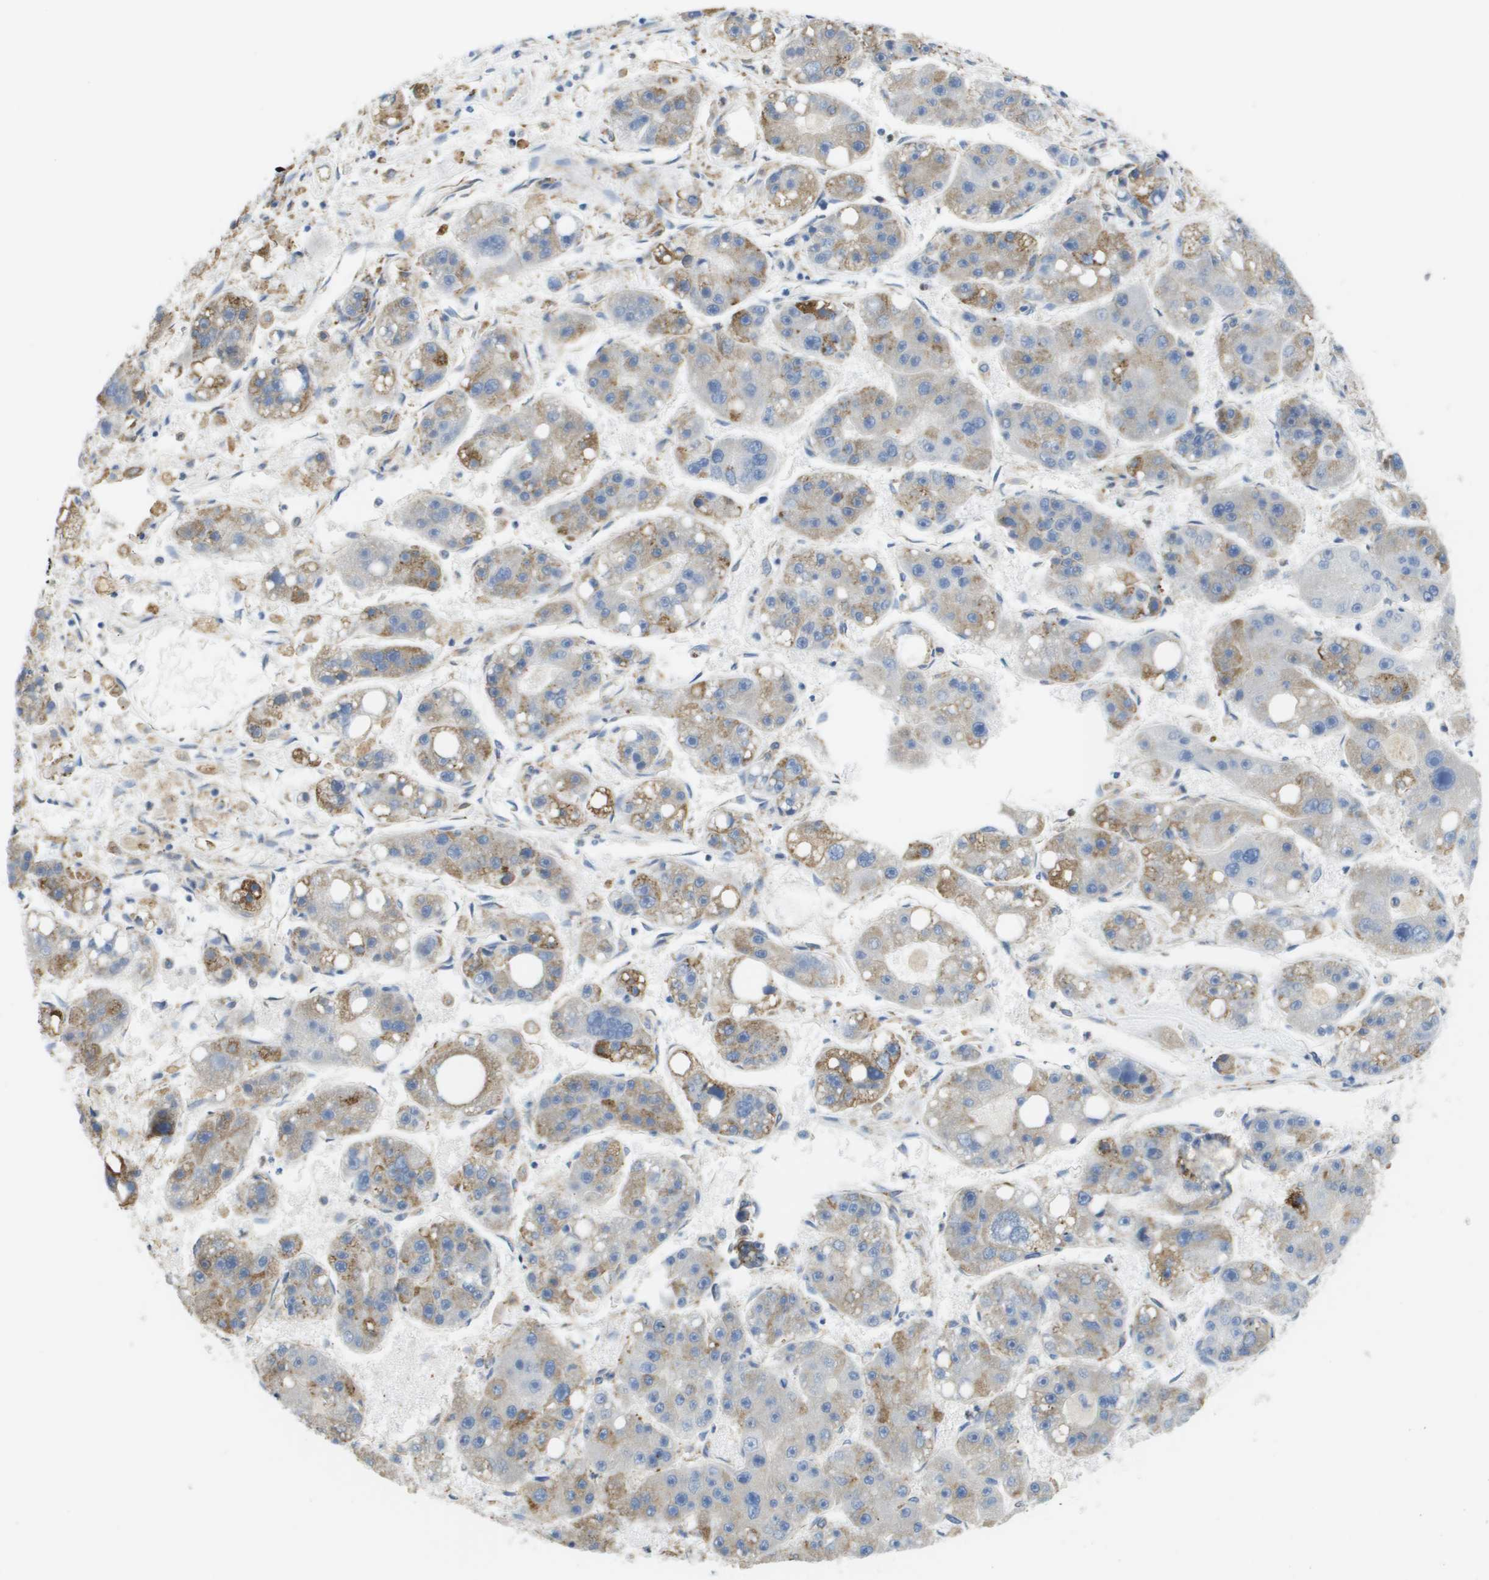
{"staining": {"intensity": "weak", "quantity": "25%-75%", "location": "cytoplasmic/membranous"}, "tissue": "liver cancer", "cell_type": "Tumor cells", "image_type": "cancer", "snomed": [{"axis": "morphology", "description": "Carcinoma, Hepatocellular, NOS"}, {"axis": "topography", "description": "Liver"}], "caption": "High-magnification brightfield microscopy of liver cancer (hepatocellular carcinoma) stained with DAB (3,3'-diaminobenzidine) (brown) and counterstained with hematoxylin (blue). tumor cells exhibit weak cytoplasmic/membranous expression is identified in approximately25%-75% of cells.", "gene": "SDR42E1", "patient": {"sex": "female", "age": 61}}